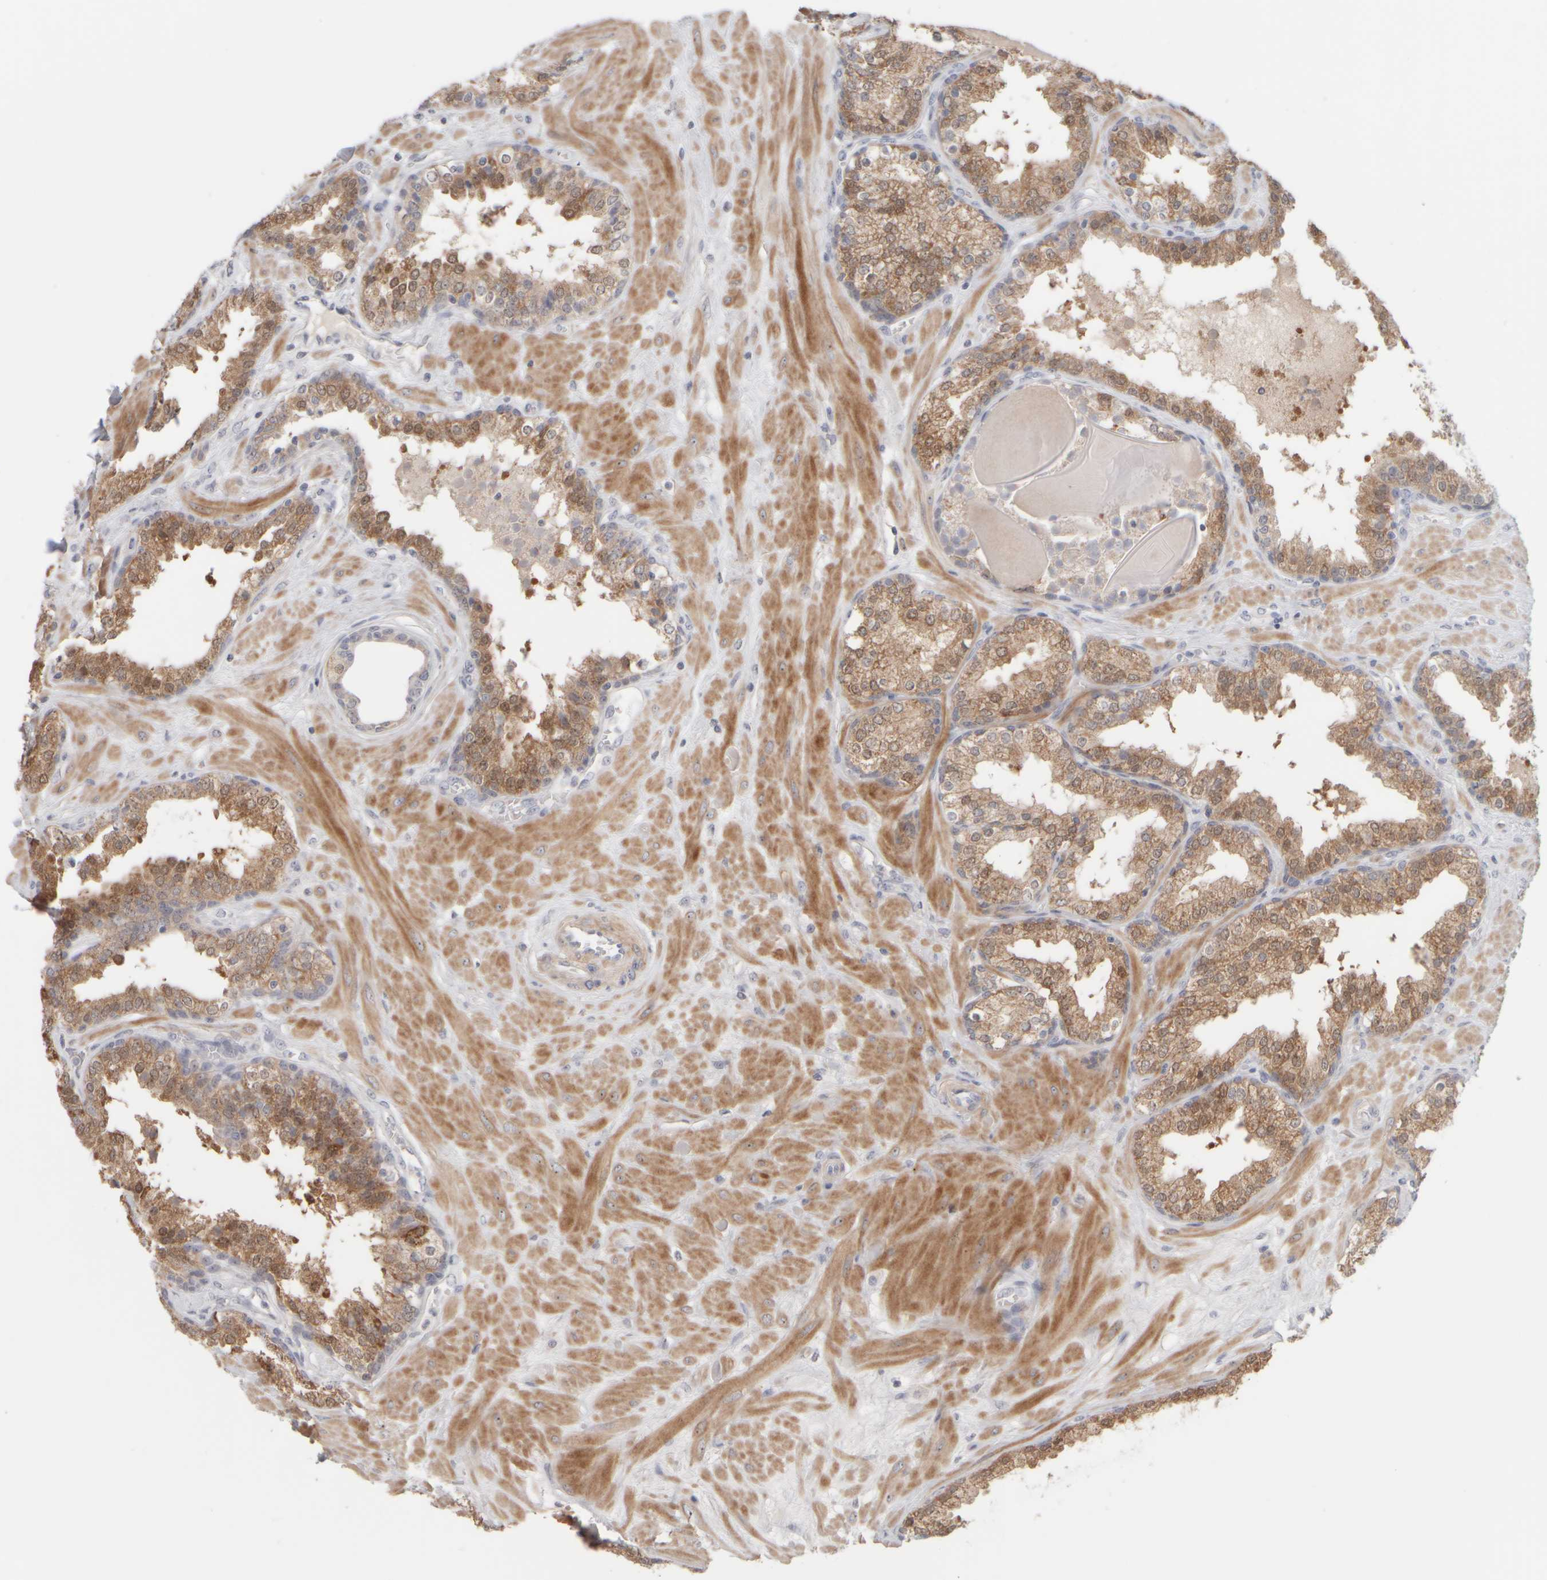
{"staining": {"intensity": "weak", "quantity": ">75%", "location": "cytoplasmic/membranous"}, "tissue": "prostate", "cell_type": "Glandular cells", "image_type": "normal", "snomed": [{"axis": "morphology", "description": "Normal tissue, NOS"}, {"axis": "topography", "description": "Prostate"}], "caption": "Immunohistochemical staining of benign prostate shows weak cytoplasmic/membranous protein staining in approximately >75% of glandular cells.", "gene": "DCXR", "patient": {"sex": "male", "age": 51}}